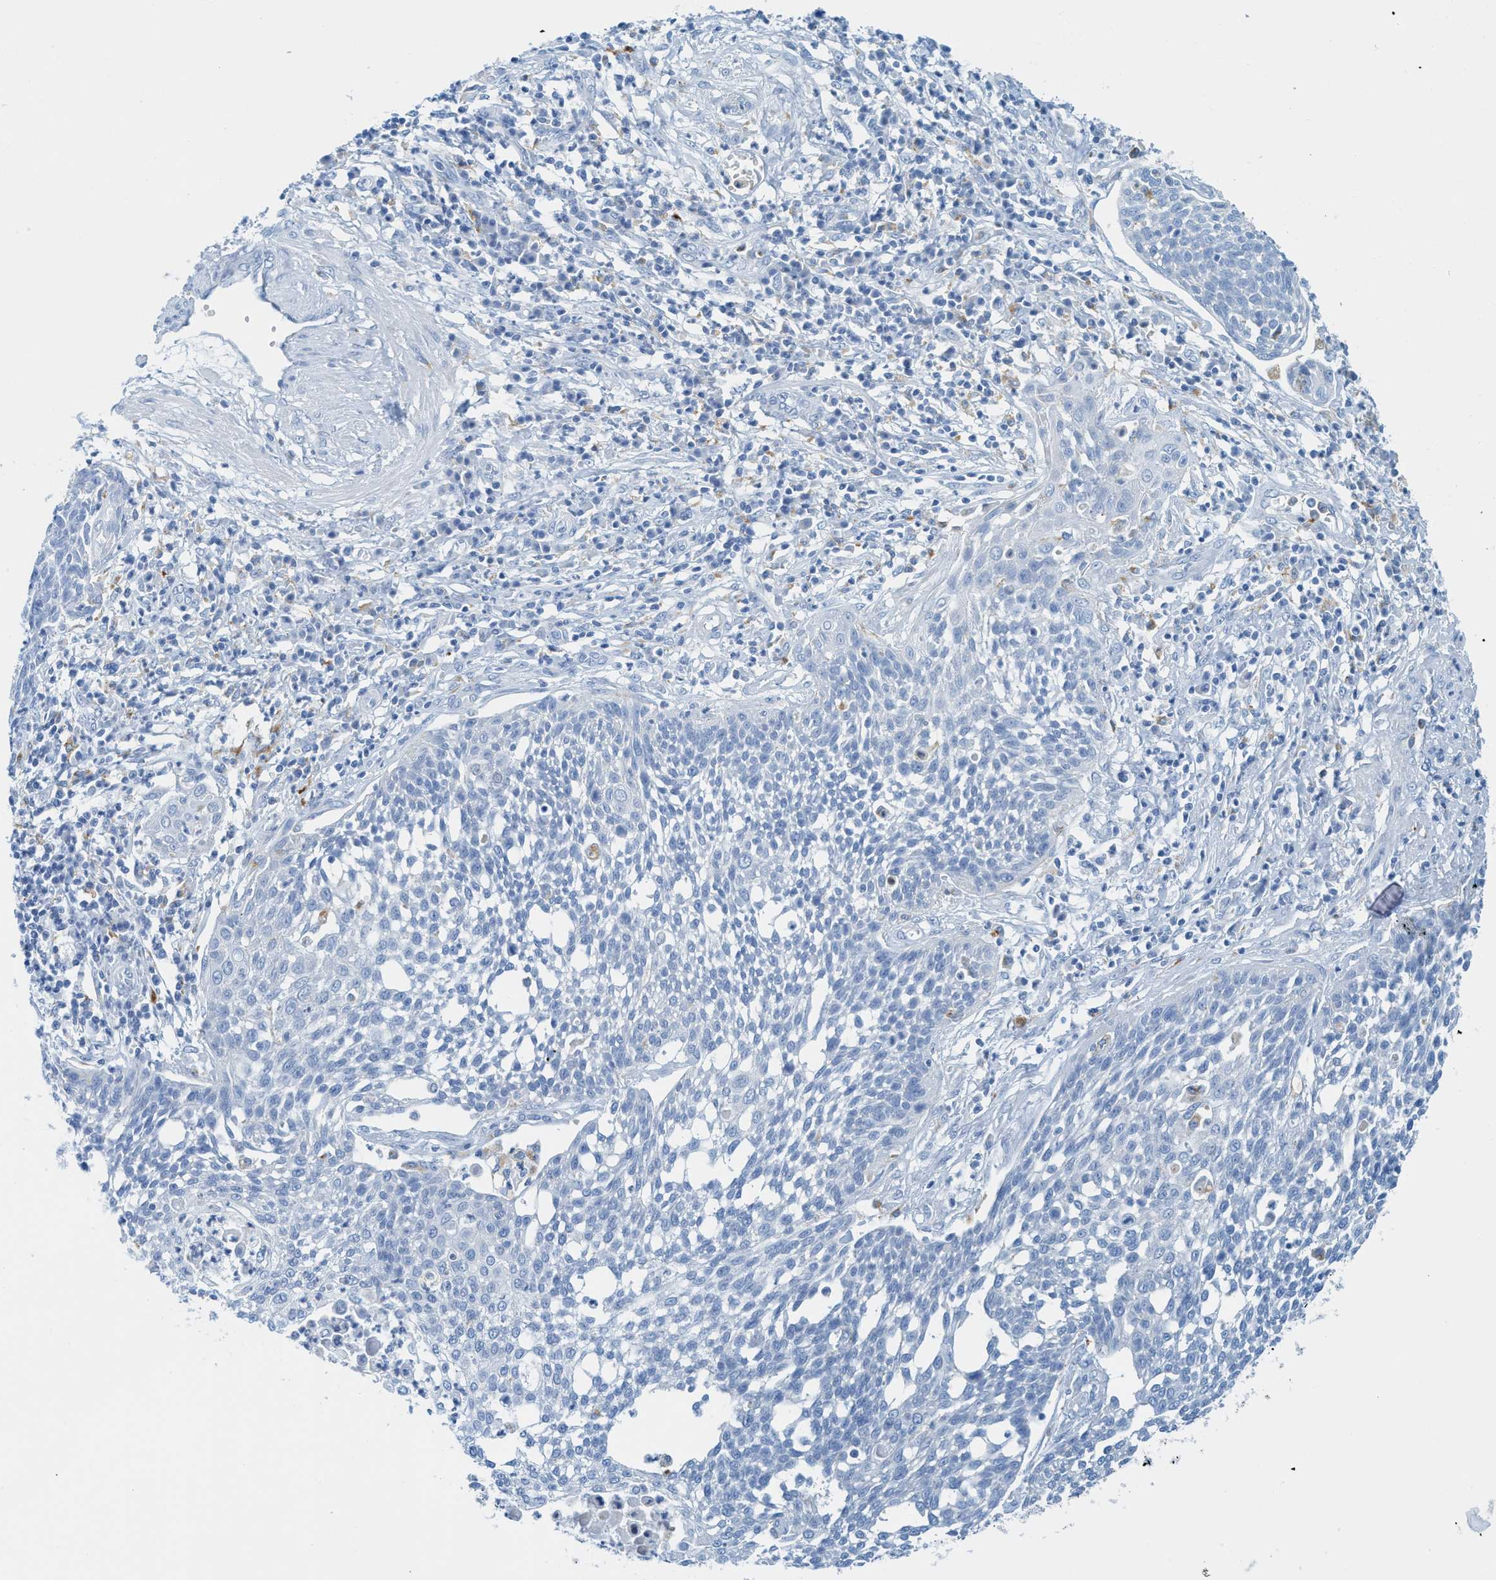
{"staining": {"intensity": "negative", "quantity": "none", "location": "none"}, "tissue": "cervical cancer", "cell_type": "Tumor cells", "image_type": "cancer", "snomed": [{"axis": "morphology", "description": "Squamous cell carcinoma, NOS"}, {"axis": "topography", "description": "Cervix"}], "caption": "The immunohistochemistry image has no significant expression in tumor cells of cervical squamous cell carcinoma tissue.", "gene": "C21orf62", "patient": {"sex": "female", "age": 34}}